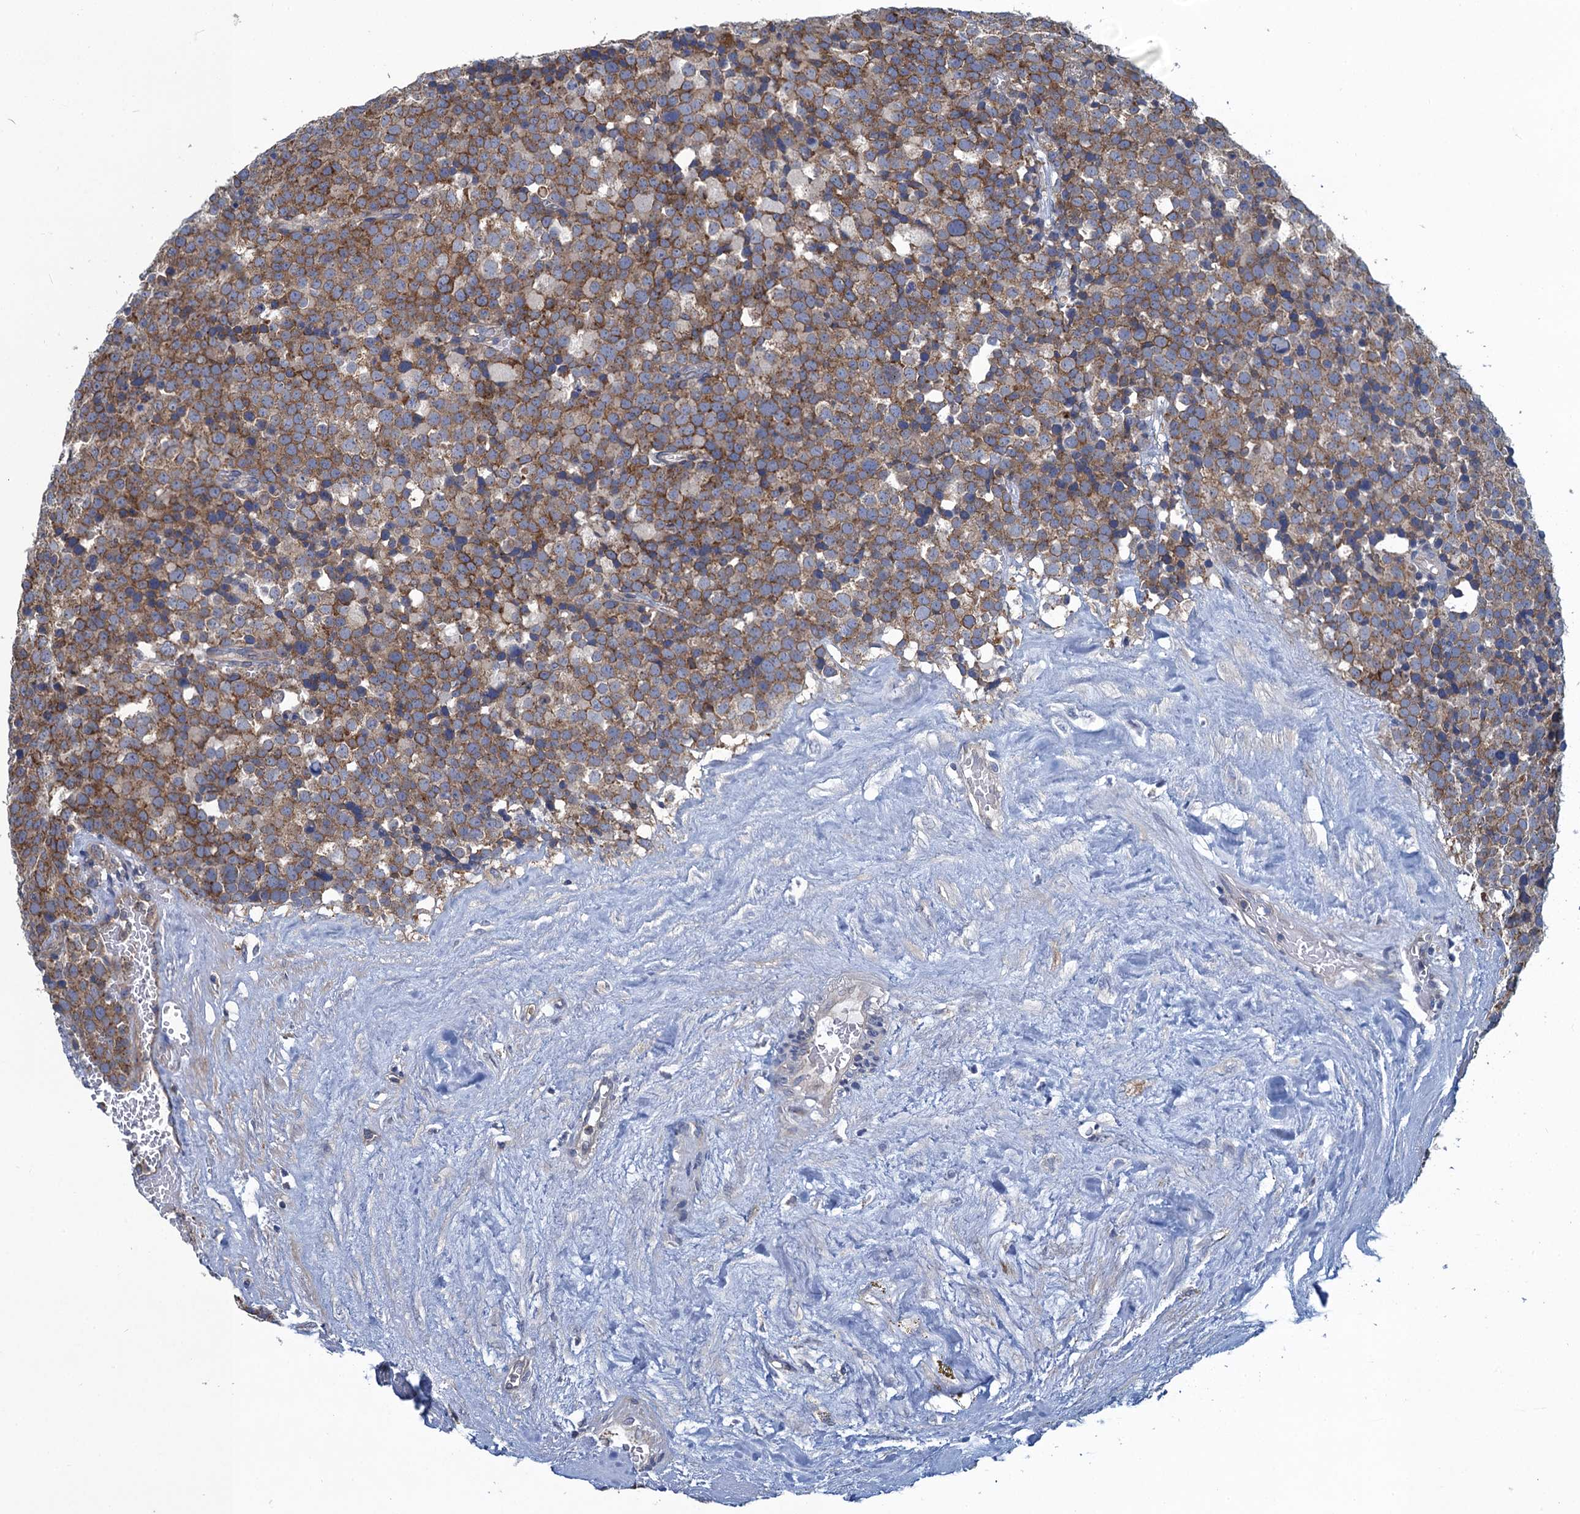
{"staining": {"intensity": "moderate", "quantity": ">75%", "location": "cytoplasmic/membranous"}, "tissue": "testis cancer", "cell_type": "Tumor cells", "image_type": "cancer", "snomed": [{"axis": "morphology", "description": "Seminoma, NOS"}, {"axis": "topography", "description": "Testis"}], "caption": "Immunohistochemical staining of human testis cancer (seminoma) reveals medium levels of moderate cytoplasmic/membranous expression in approximately >75% of tumor cells.", "gene": "SNAP29", "patient": {"sex": "male", "age": 71}}